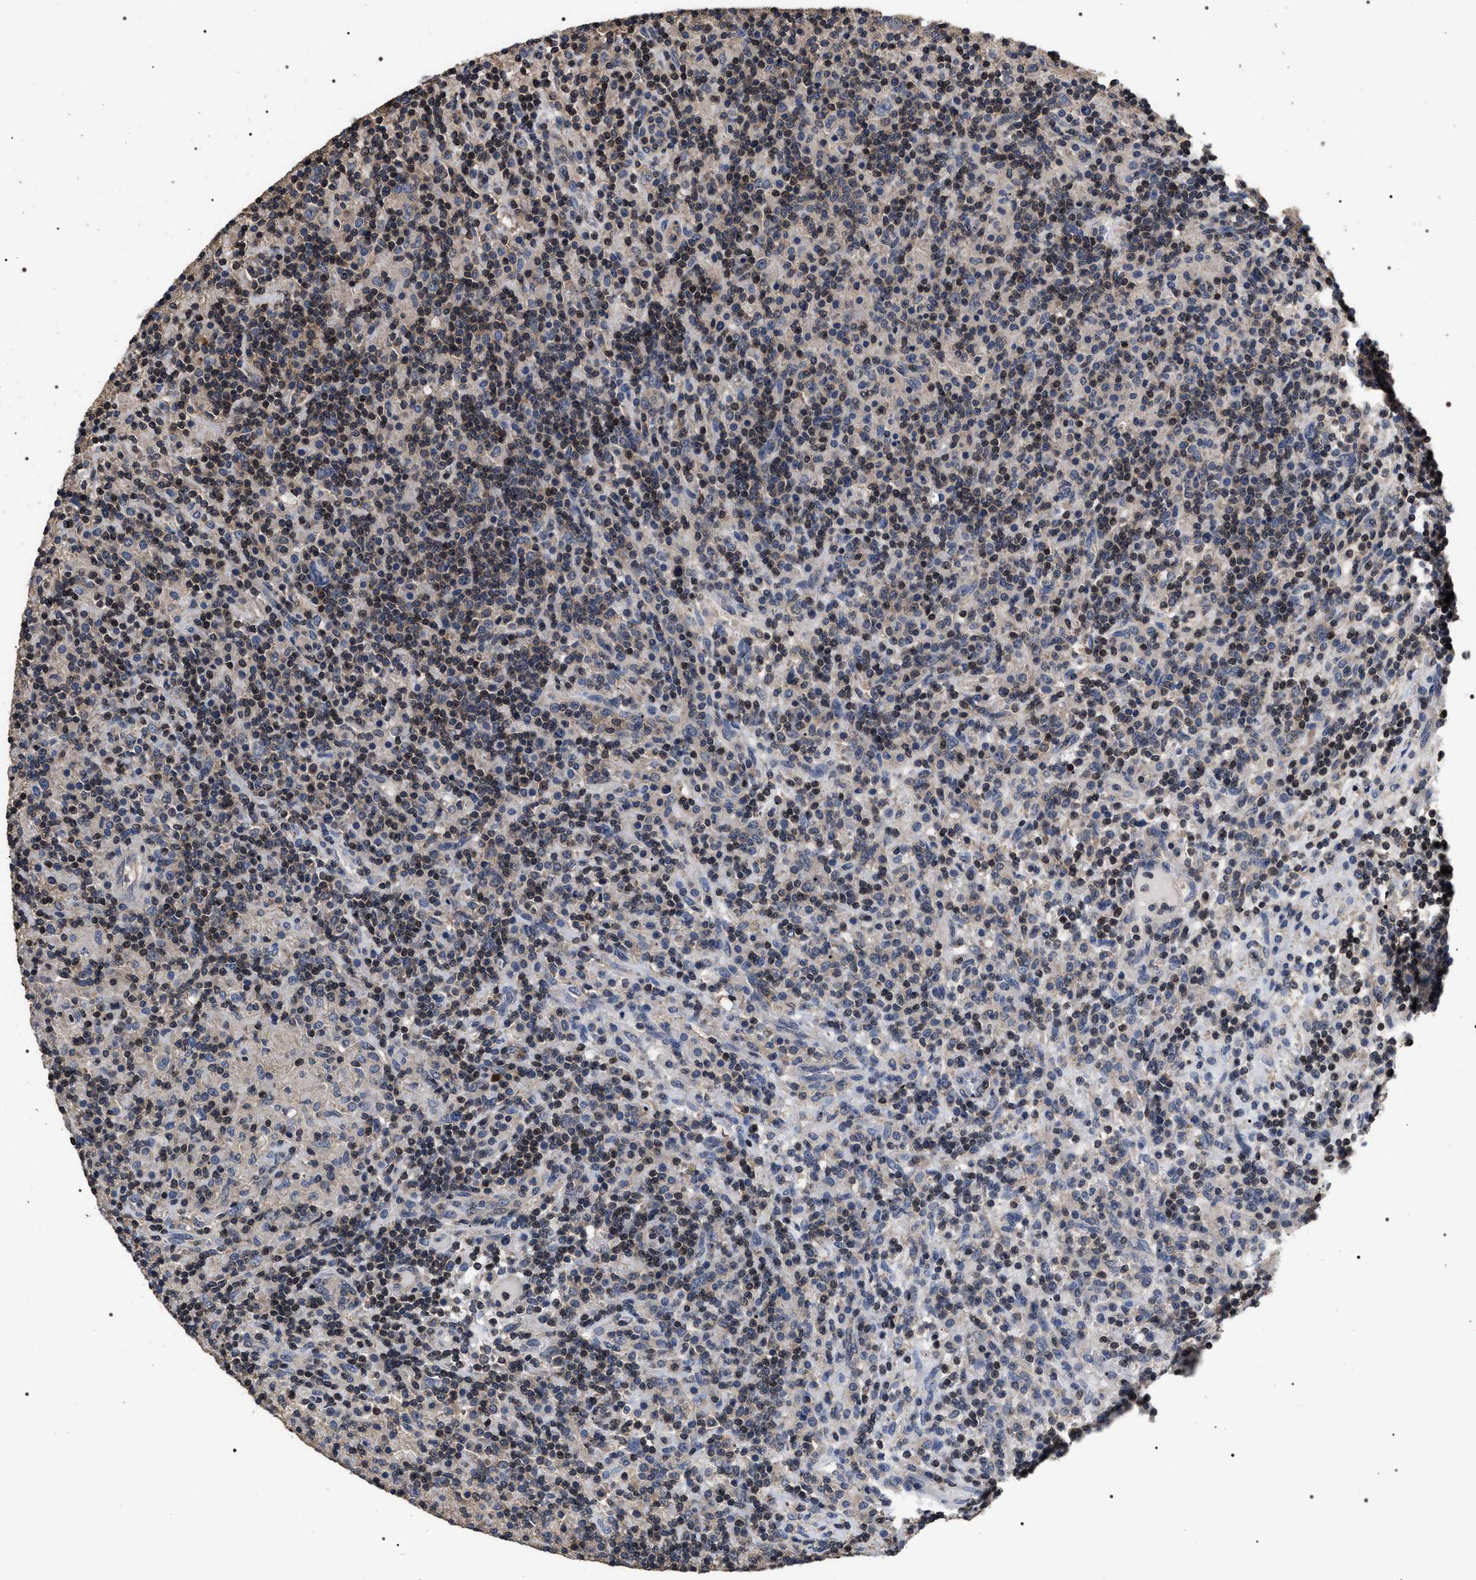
{"staining": {"intensity": "negative", "quantity": "none", "location": "none"}, "tissue": "lymphoma", "cell_type": "Tumor cells", "image_type": "cancer", "snomed": [{"axis": "morphology", "description": "Hodgkin's disease, NOS"}, {"axis": "topography", "description": "Lymph node"}], "caption": "Hodgkin's disease stained for a protein using IHC demonstrates no positivity tumor cells.", "gene": "UPF3A", "patient": {"sex": "male", "age": 70}}